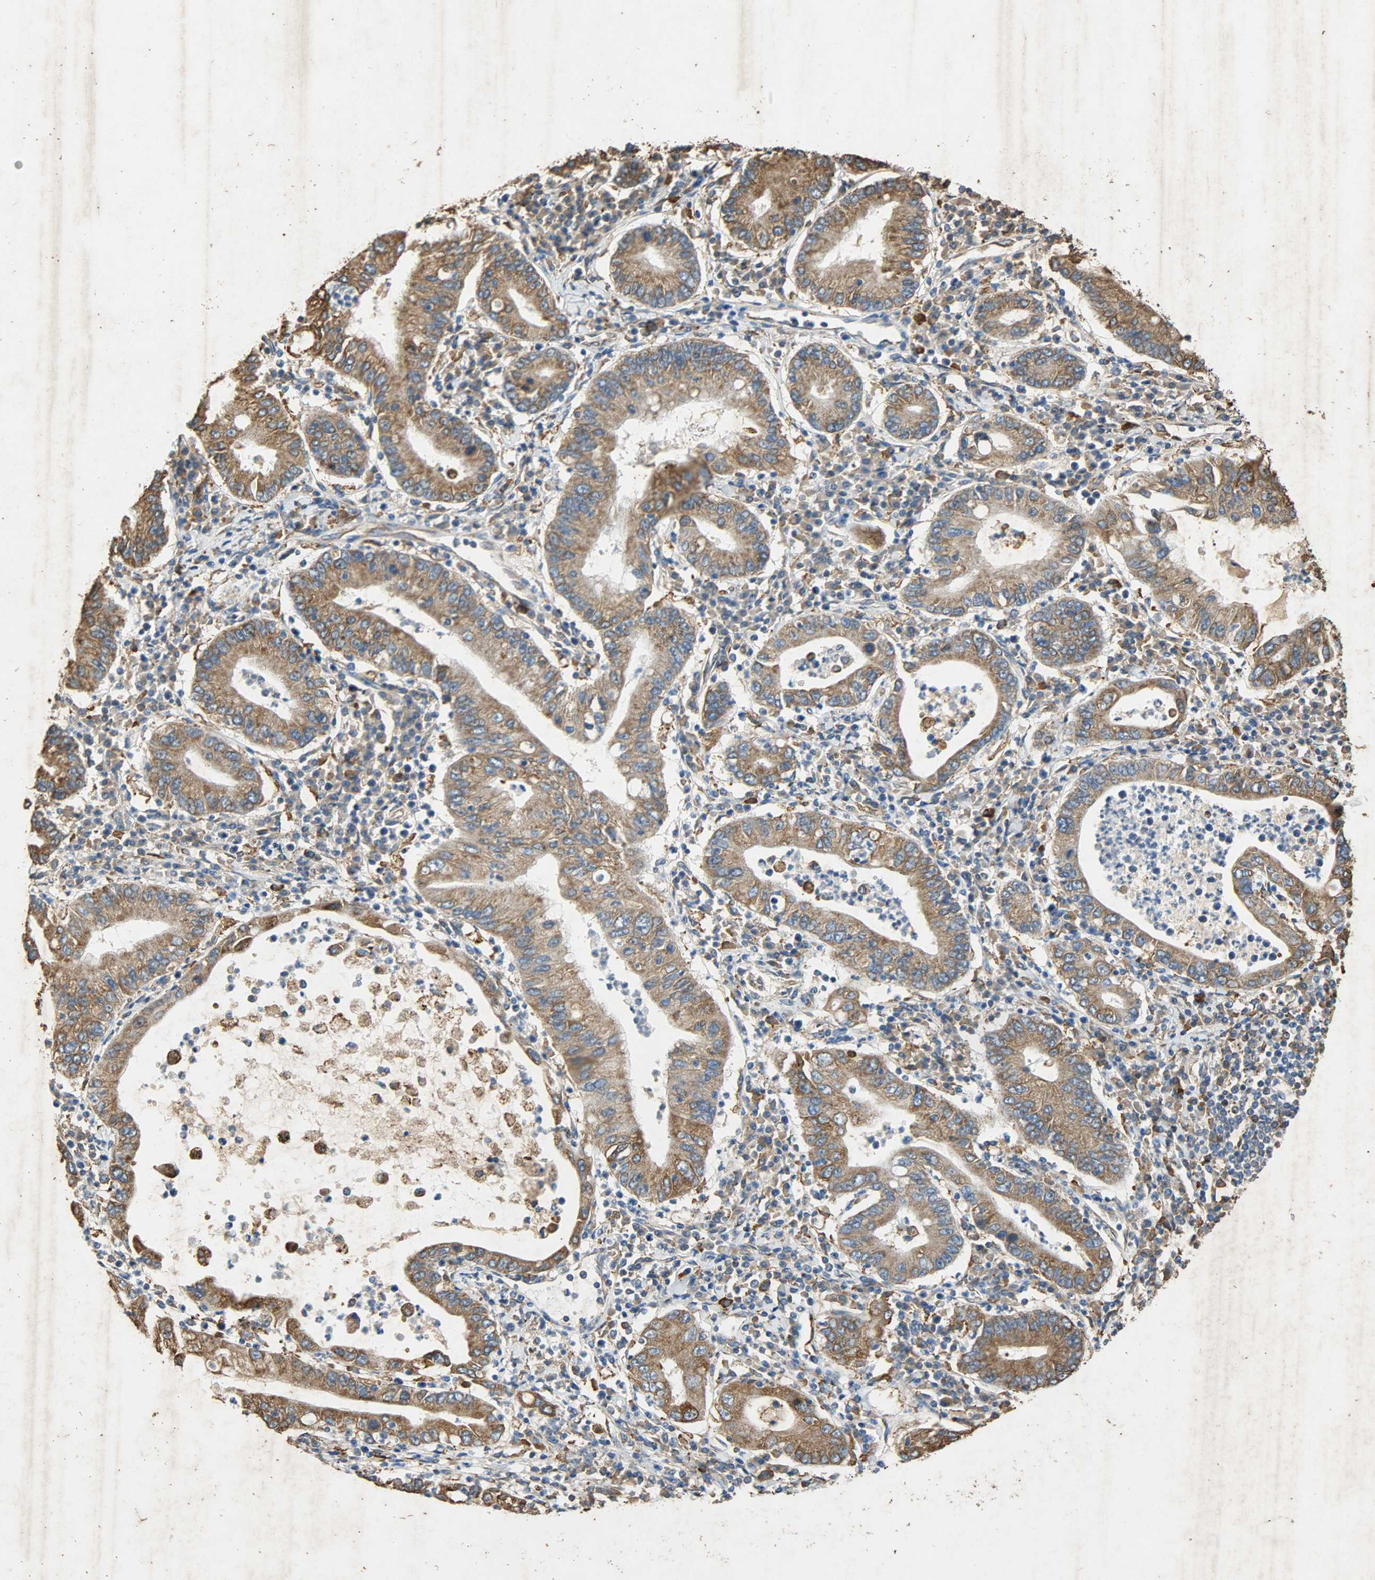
{"staining": {"intensity": "moderate", "quantity": ">75%", "location": "cytoplasmic/membranous"}, "tissue": "stomach cancer", "cell_type": "Tumor cells", "image_type": "cancer", "snomed": [{"axis": "morphology", "description": "Normal tissue, NOS"}, {"axis": "morphology", "description": "Adenocarcinoma, NOS"}, {"axis": "topography", "description": "Esophagus"}, {"axis": "topography", "description": "Stomach, upper"}, {"axis": "topography", "description": "Peripheral nerve tissue"}], "caption": "Tumor cells display moderate cytoplasmic/membranous positivity in about >75% of cells in adenocarcinoma (stomach).", "gene": "HSPA5", "patient": {"sex": "male", "age": 62}}